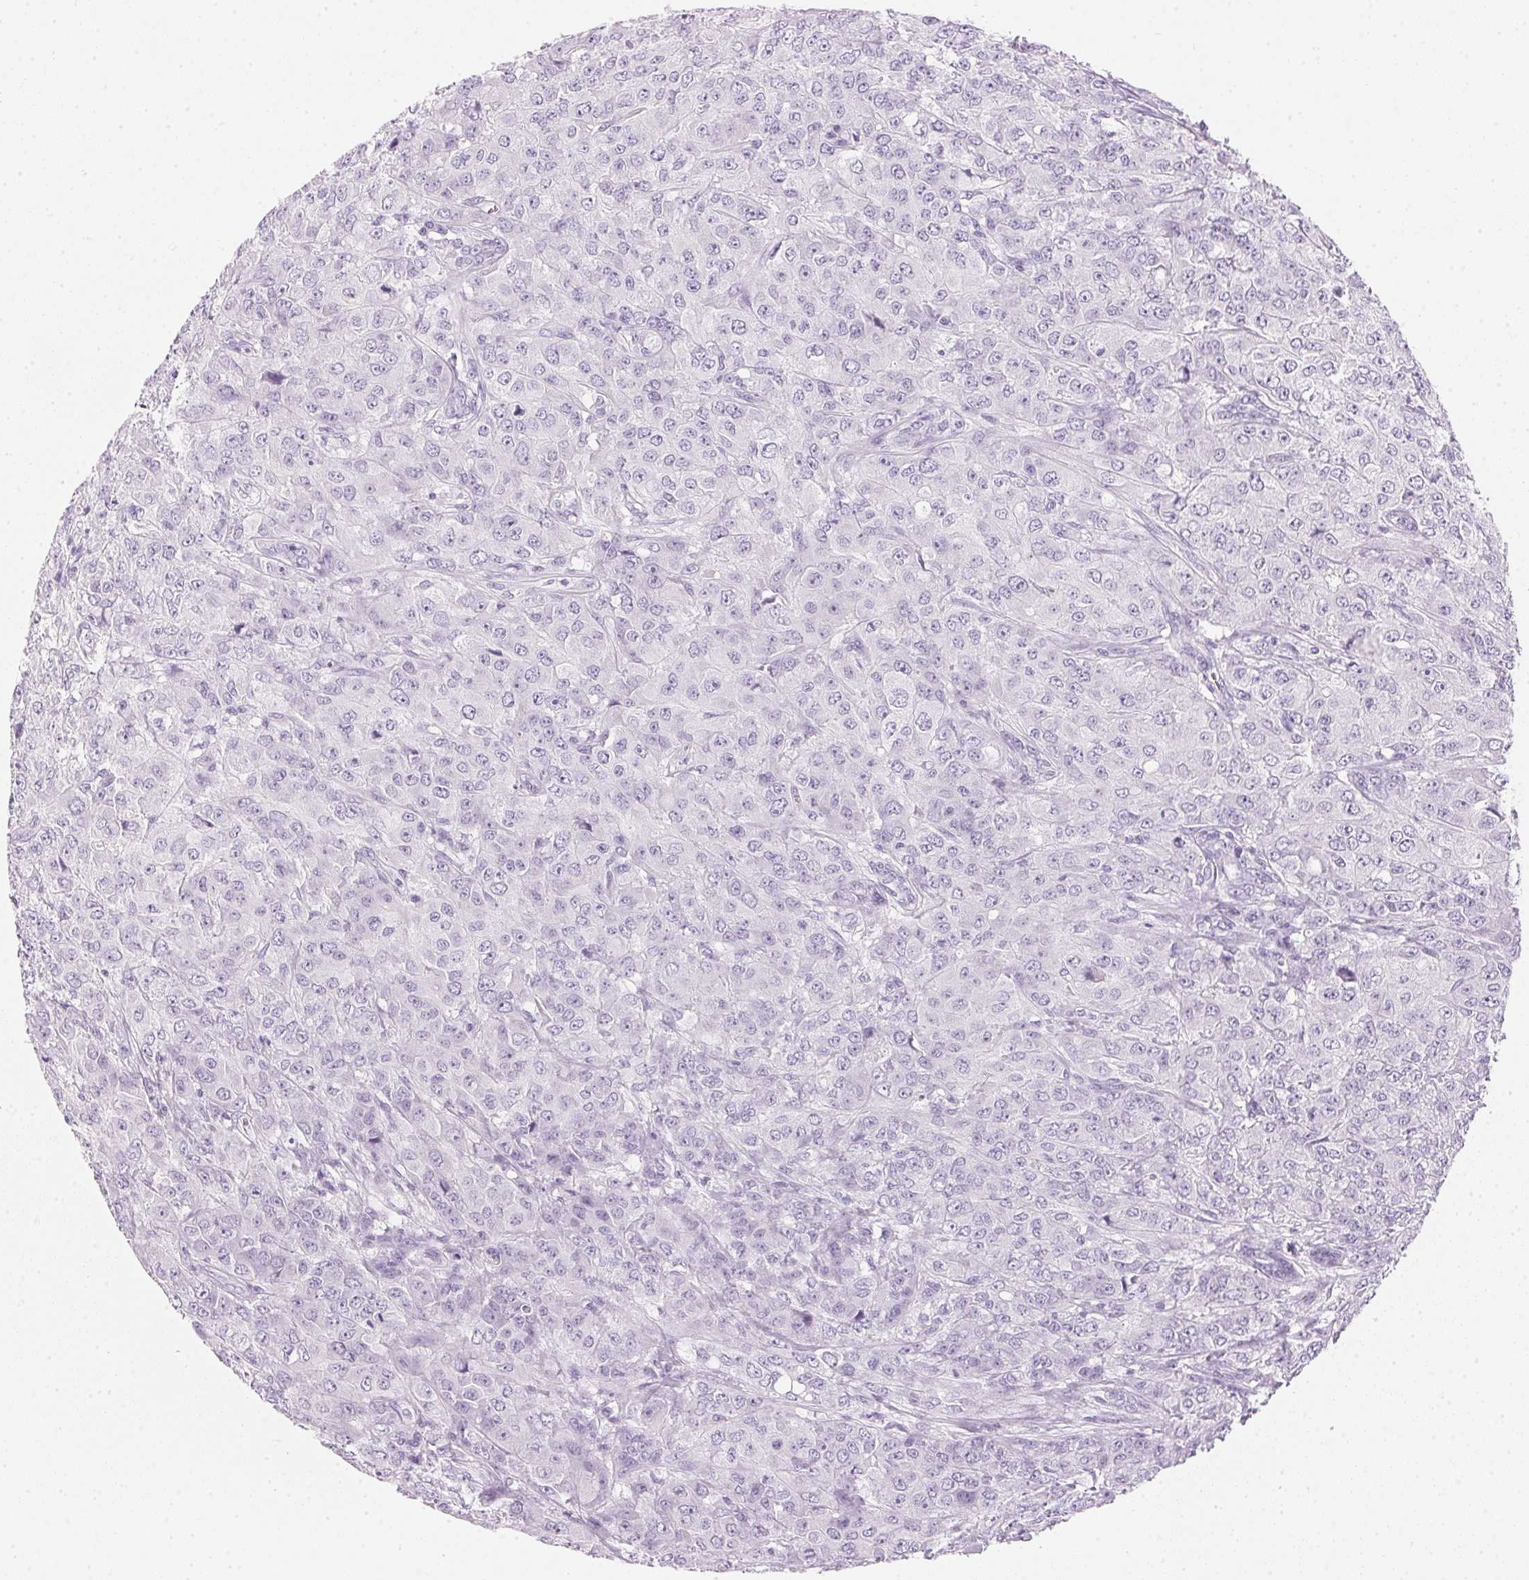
{"staining": {"intensity": "negative", "quantity": "none", "location": "none"}, "tissue": "breast cancer", "cell_type": "Tumor cells", "image_type": "cancer", "snomed": [{"axis": "morphology", "description": "Normal tissue, NOS"}, {"axis": "morphology", "description": "Duct carcinoma"}, {"axis": "topography", "description": "Breast"}], "caption": "Breast cancer stained for a protein using immunohistochemistry shows no staining tumor cells.", "gene": "IGFBP1", "patient": {"sex": "female", "age": 43}}